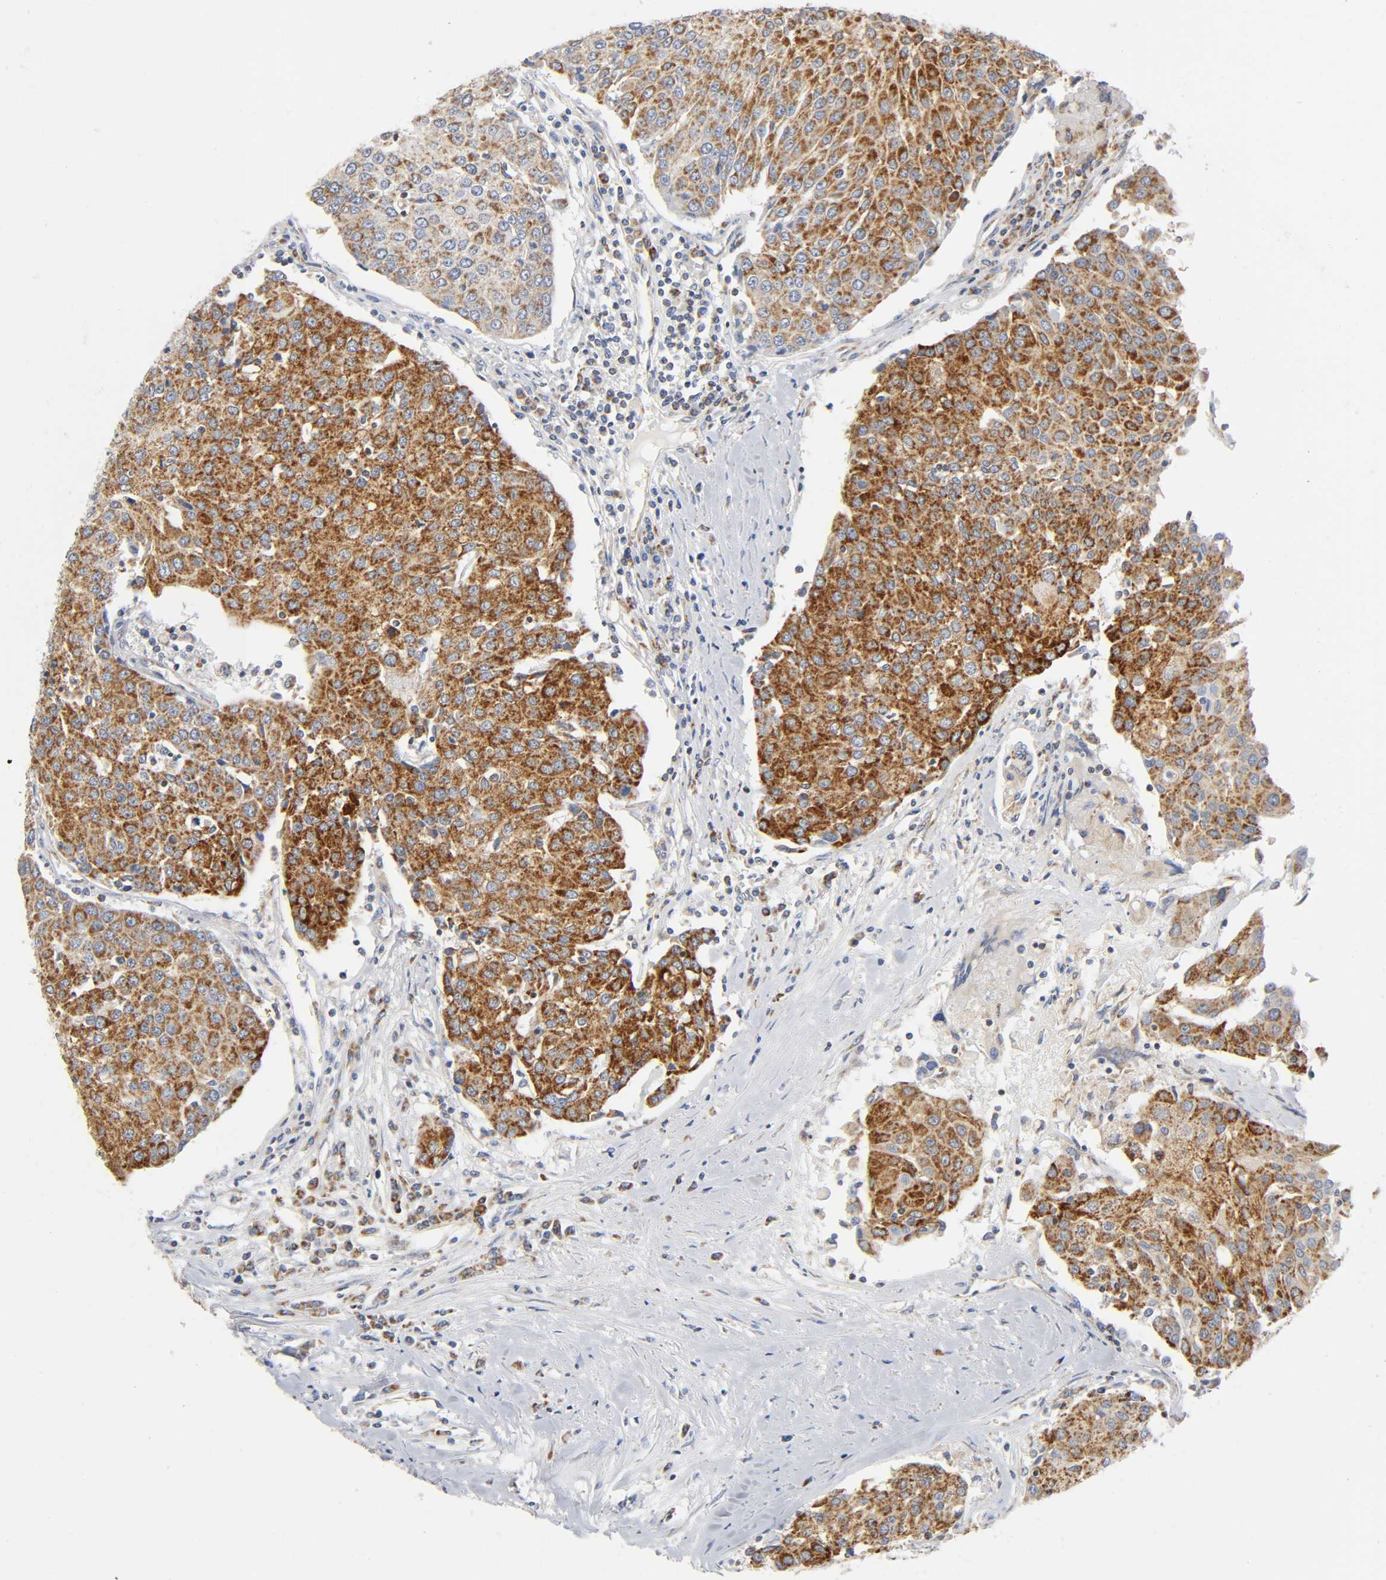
{"staining": {"intensity": "strong", "quantity": ">75%", "location": "cytoplasmic/membranous"}, "tissue": "urothelial cancer", "cell_type": "Tumor cells", "image_type": "cancer", "snomed": [{"axis": "morphology", "description": "Urothelial carcinoma, High grade"}, {"axis": "topography", "description": "Urinary bladder"}], "caption": "Immunohistochemistry (DAB) staining of human urothelial carcinoma (high-grade) reveals strong cytoplasmic/membranous protein staining in approximately >75% of tumor cells.", "gene": "BAK1", "patient": {"sex": "female", "age": 85}}